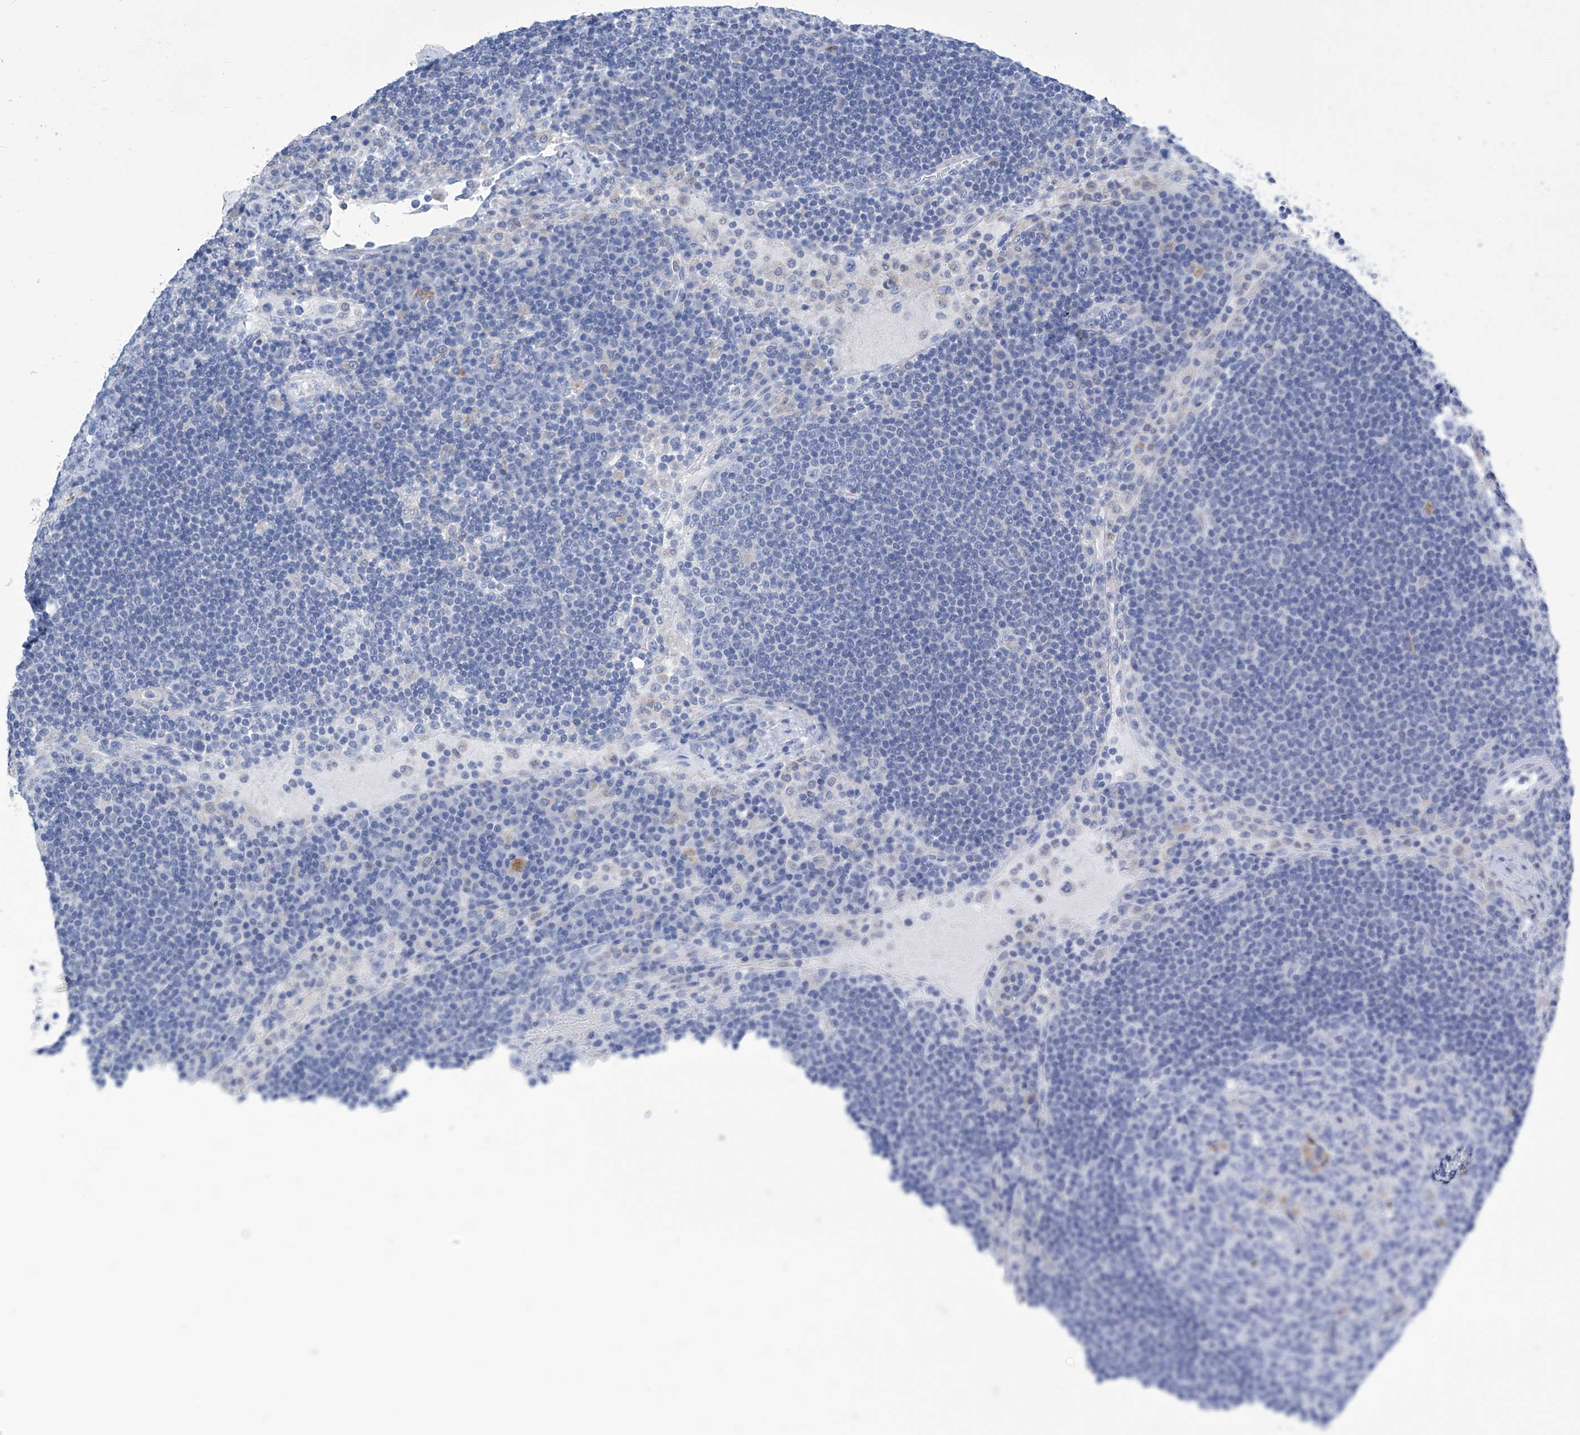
{"staining": {"intensity": "negative", "quantity": "none", "location": "none"}, "tissue": "lymph node", "cell_type": "Germinal center cells", "image_type": "normal", "snomed": [{"axis": "morphology", "description": "Normal tissue, NOS"}, {"axis": "topography", "description": "Lymph node"}], "caption": "DAB immunohistochemical staining of unremarkable human lymph node reveals no significant positivity in germinal center cells.", "gene": "IMPA2", "patient": {"sex": "female", "age": 53}}